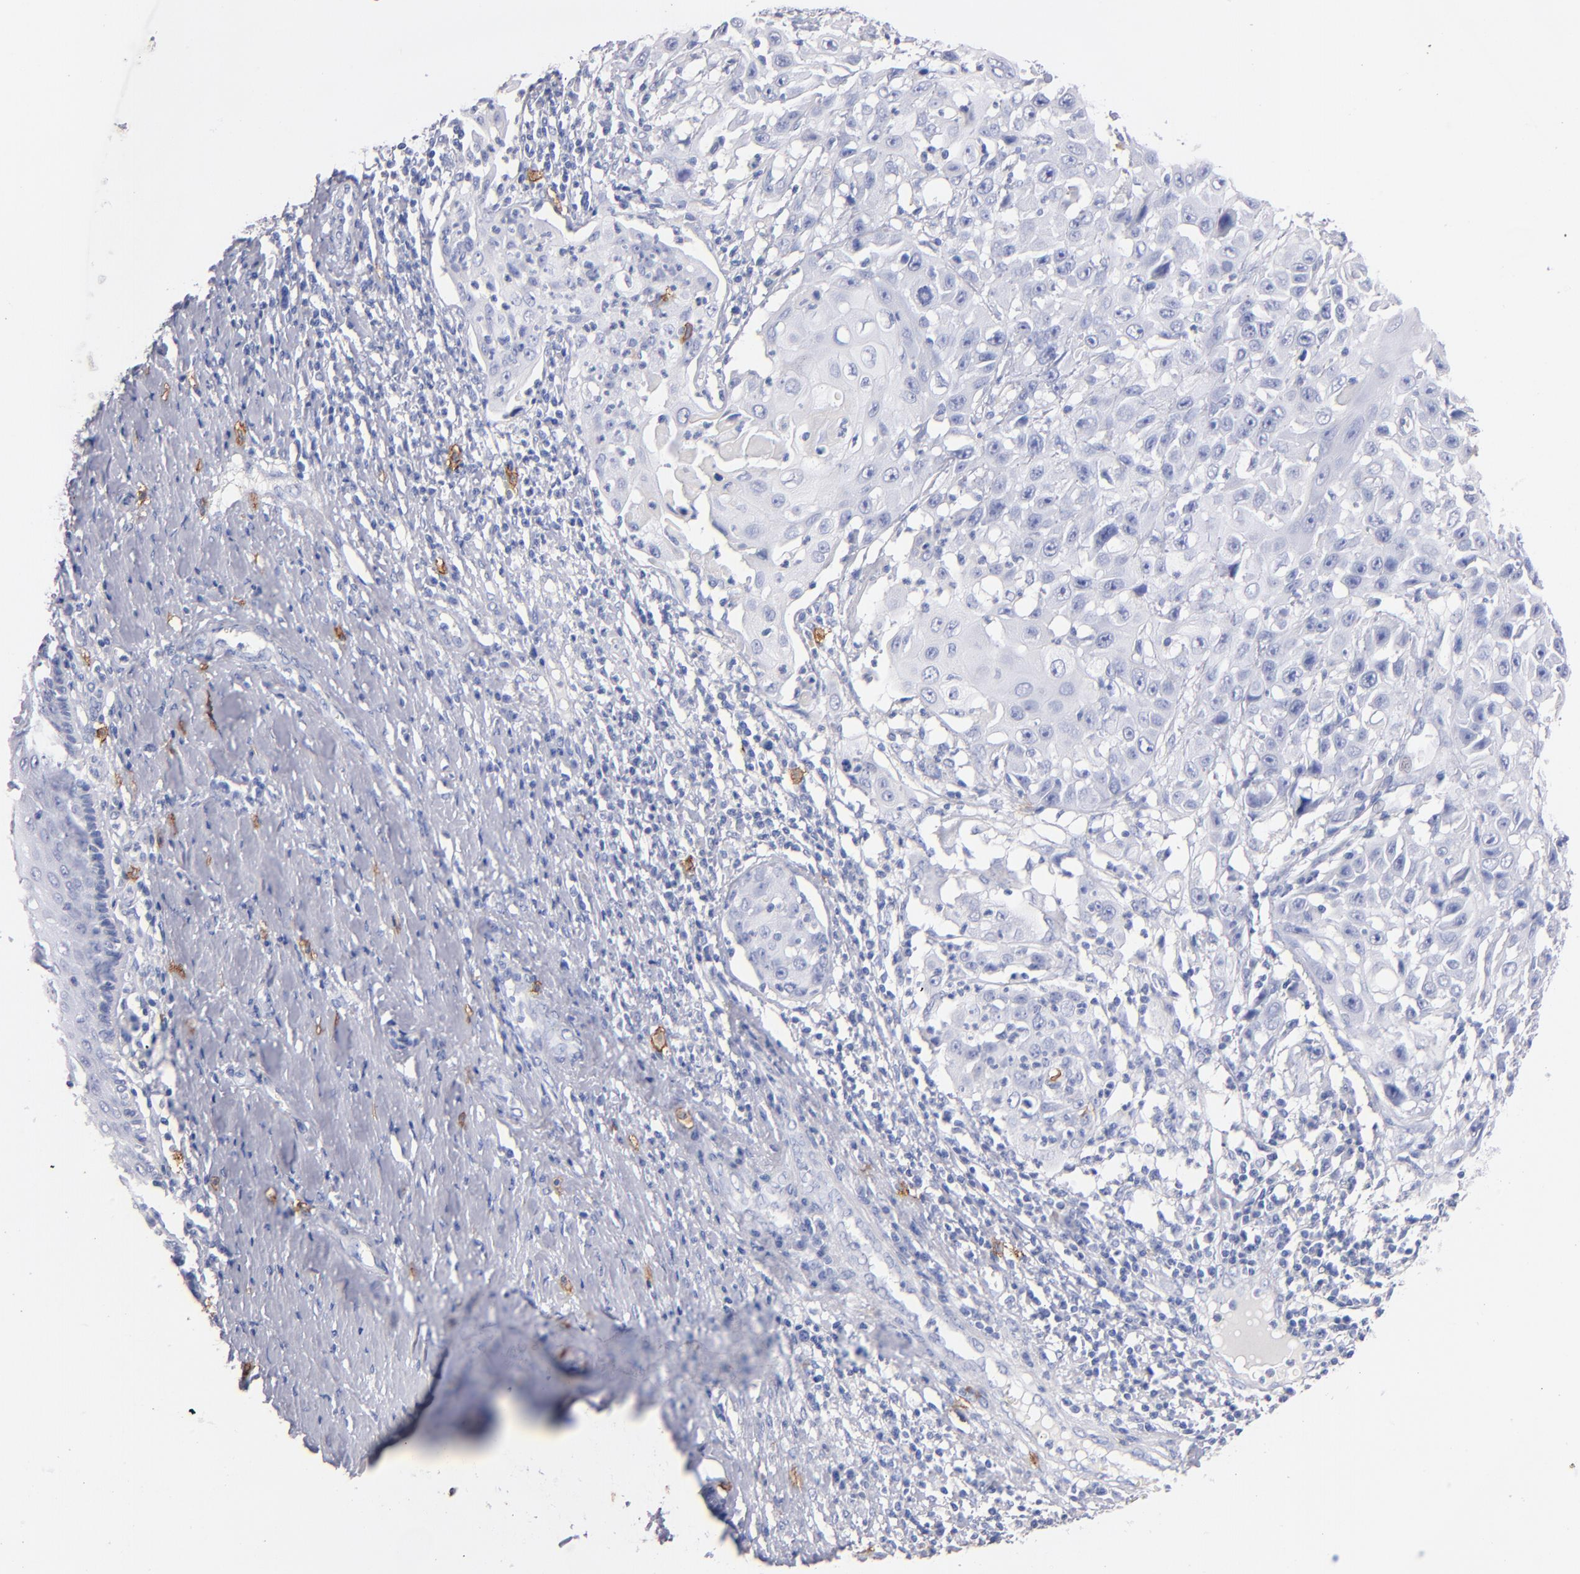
{"staining": {"intensity": "negative", "quantity": "none", "location": "none"}, "tissue": "cervical cancer", "cell_type": "Tumor cells", "image_type": "cancer", "snomed": [{"axis": "morphology", "description": "Squamous cell carcinoma, NOS"}, {"axis": "topography", "description": "Cervix"}], "caption": "An image of human squamous cell carcinoma (cervical) is negative for staining in tumor cells.", "gene": "KIT", "patient": {"sex": "female", "age": 39}}